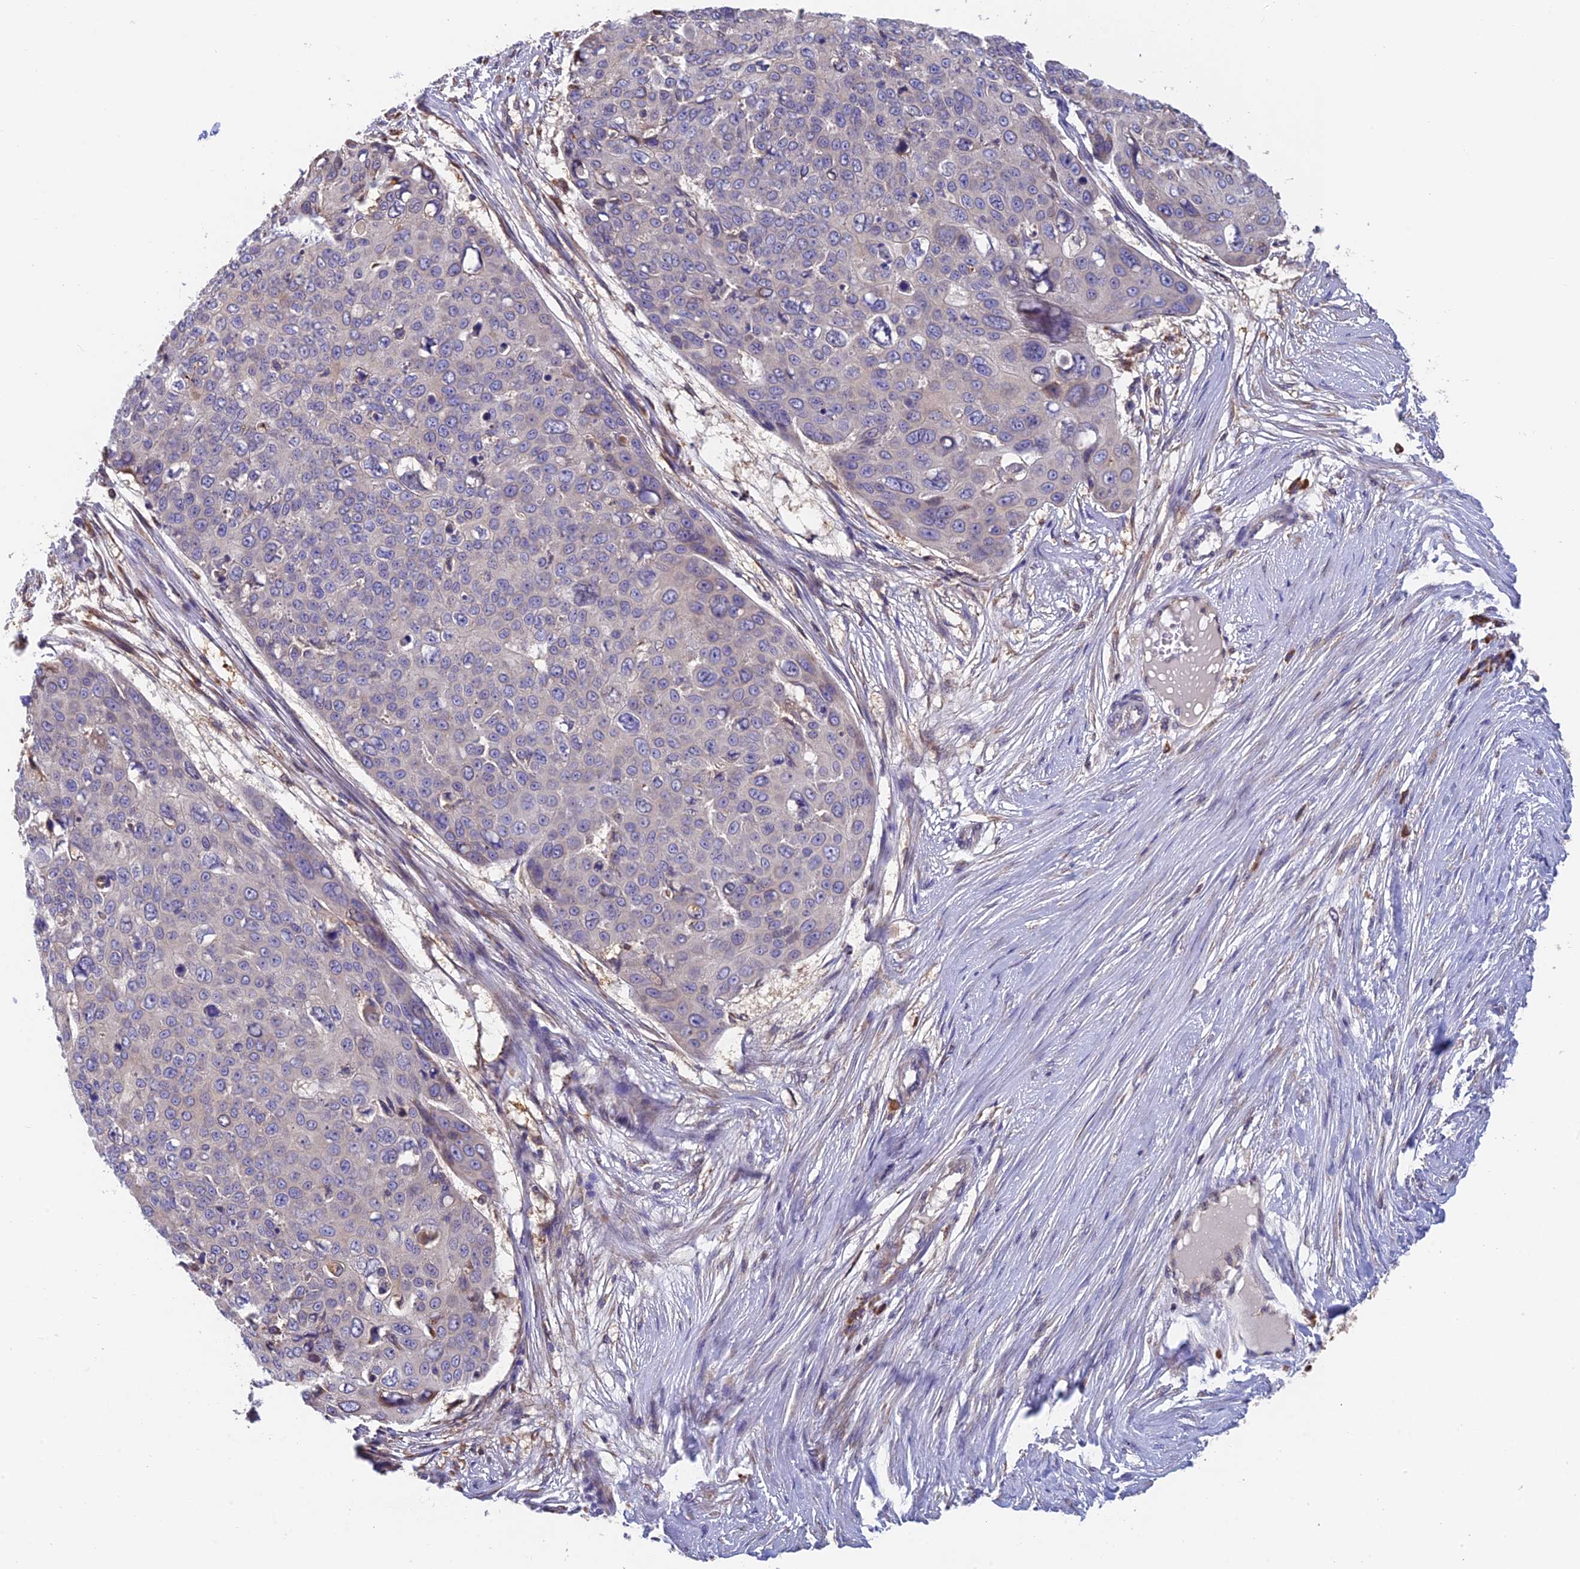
{"staining": {"intensity": "negative", "quantity": "none", "location": "none"}, "tissue": "skin cancer", "cell_type": "Tumor cells", "image_type": "cancer", "snomed": [{"axis": "morphology", "description": "Squamous cell carcinoma, NOS"}, {"axis": "topography", "description": "Skin"}], "caption": "Immunohistochemistry (IHC) photomicrograph of neoplastic tissue: skin squamous cell carcinoma stained with DAB (3,3'-diaminobenzidine) shows no significant protein expression in tumor cells.", "gene": "IPO5", "patient": {"sex": "male", "age": 71}}